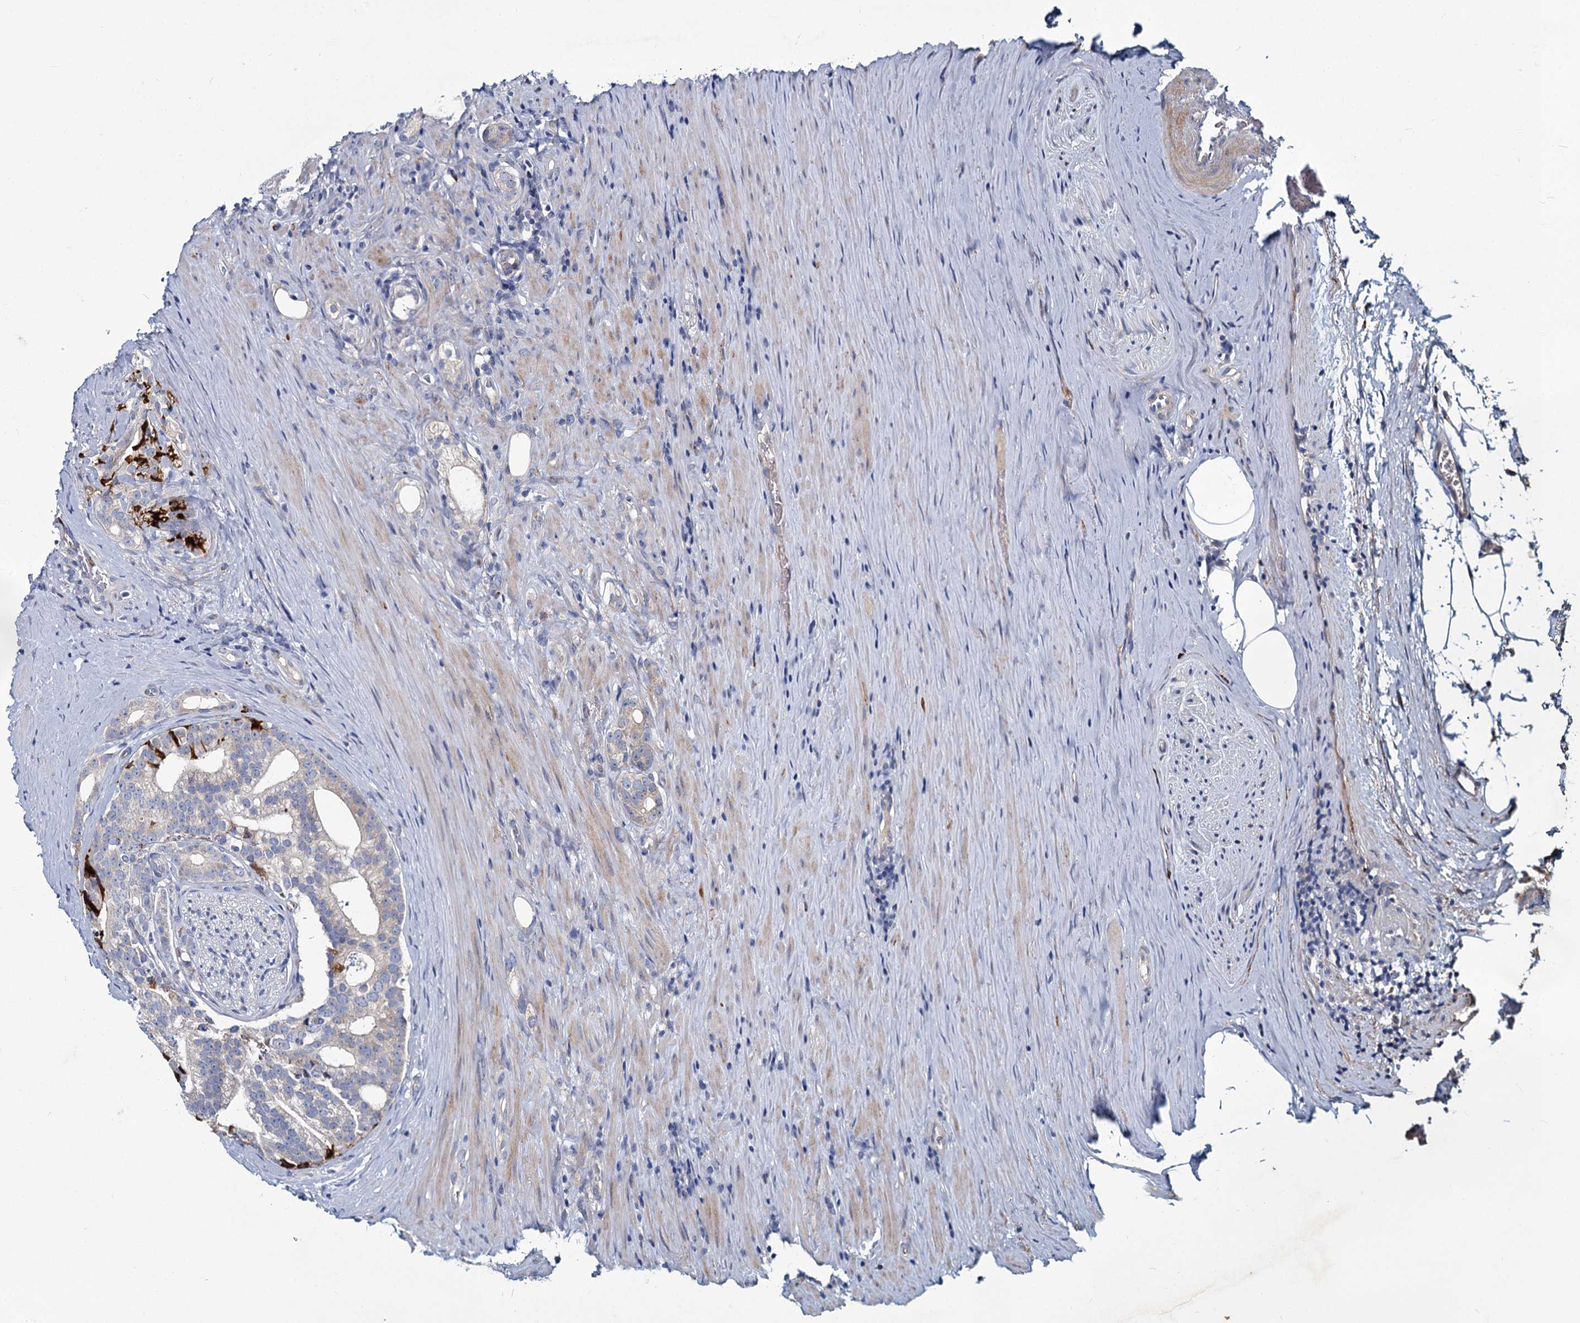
{"staining": {"intensity": "strong", "quantity": "<25%", "location": "cytoplasmic/membranous"}, "tissue": "prostate cancer", "cell_type": "Tumor cells", "image_type": "cancer", "snomed": [{"axis": "morphology", "description": "Adenocarcinoma, Low grade"}, {"axis": "topography", "description": "Prostate"}], "caption": "A brown stain shows strong cytoplasmic/membranous positivity of a protein in human prostate cancer tumor cells.", "gene": "DCUN1D2", "patient": {"sex": "male", "age": 71}}